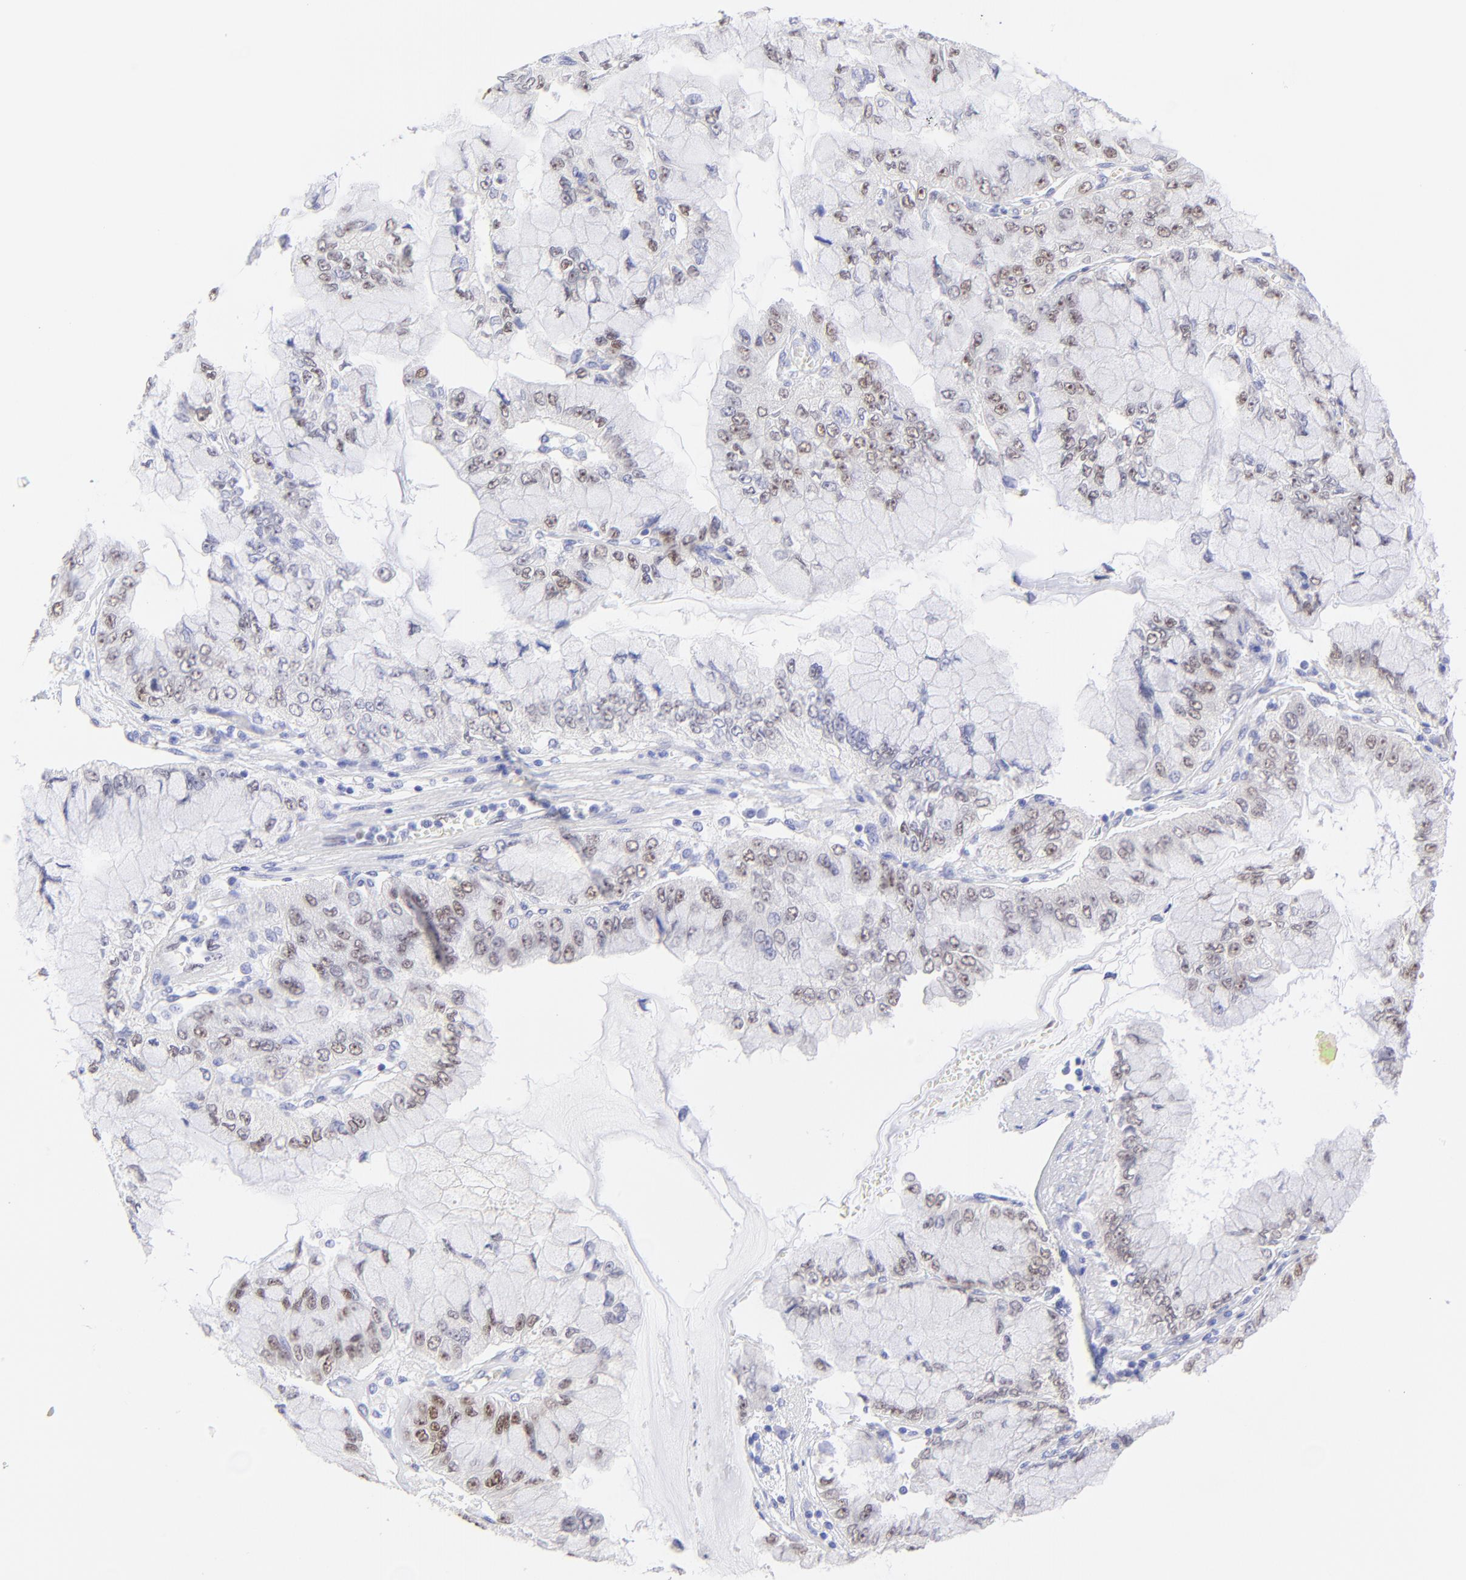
{"staining": {"intensity": "weak", "quantity": "25%-75%", "location": "nuclear"}, "tissue": "liver cancer", "cell_type": "Tumor cells", "image_type": "cancer", "snomed": [{"axis": "morphology", "description": "Cholangiocarcinoma"}, {"axis": "topography", "description": "Liver"}], "caption": "Liver cancer (cholangiocarcinoma) tissue reveals weak nuclear expression in approximately 25%-75% of tumor cells", "gene": "KLF4", "patient": {"sex": "female", "age": 79}}